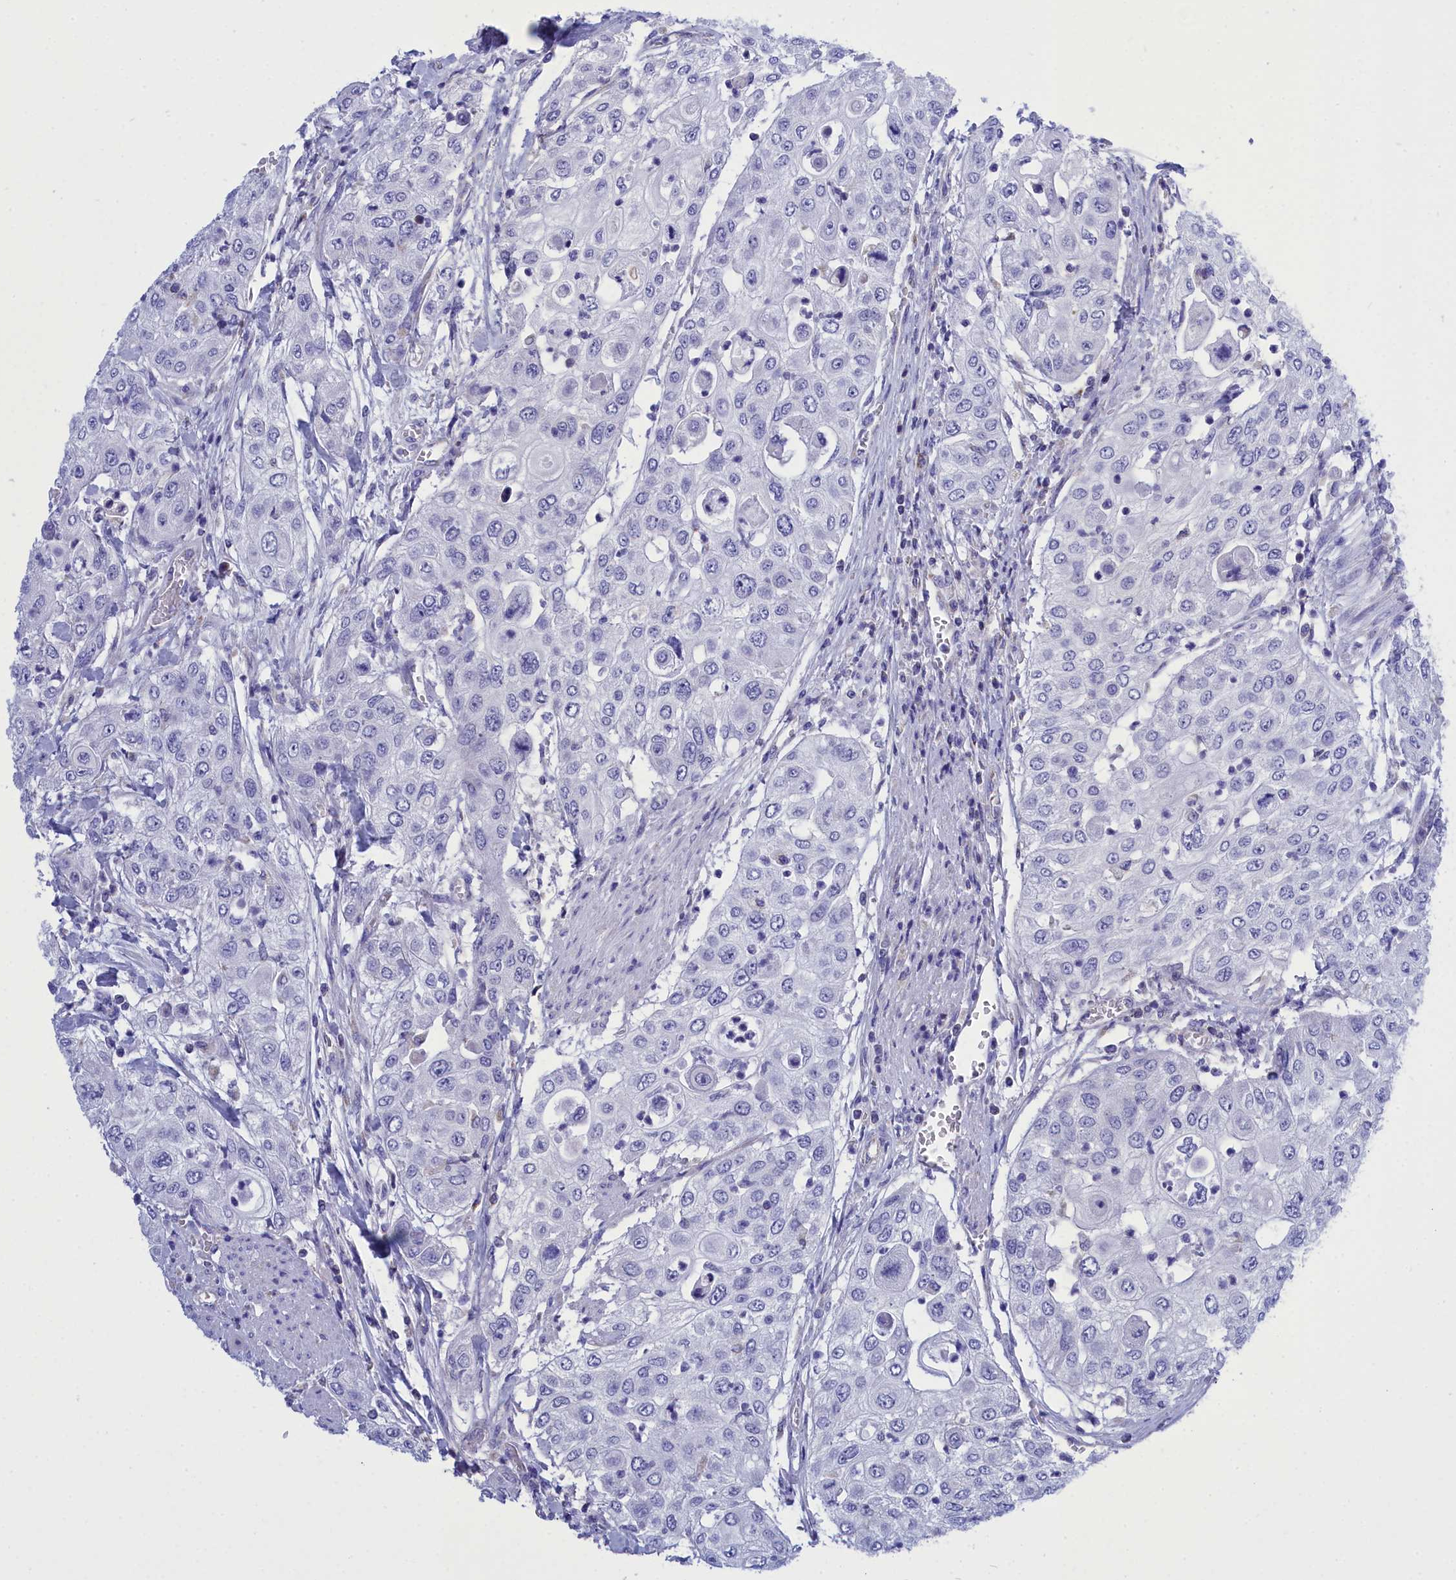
{"staining": {"intensity": "negative", "quantity": "none", "location": "none"}, "tissue": "urothelial cancer", "cell_type": "Tumor cells", "image_type": "cancer", "snomed": [{"axis": "morphology", "description": "Urothelial carcinoma, High grade"}, {"axis": "topography", "description": "Urinary bladder"}], "caption": "Human urothelial carcinoma (high-grade) stained for a protein using IHC shows no positivity in tumor cells.", "gene": "CCRL2", "patient": {"sex": "female", "age": 79}}